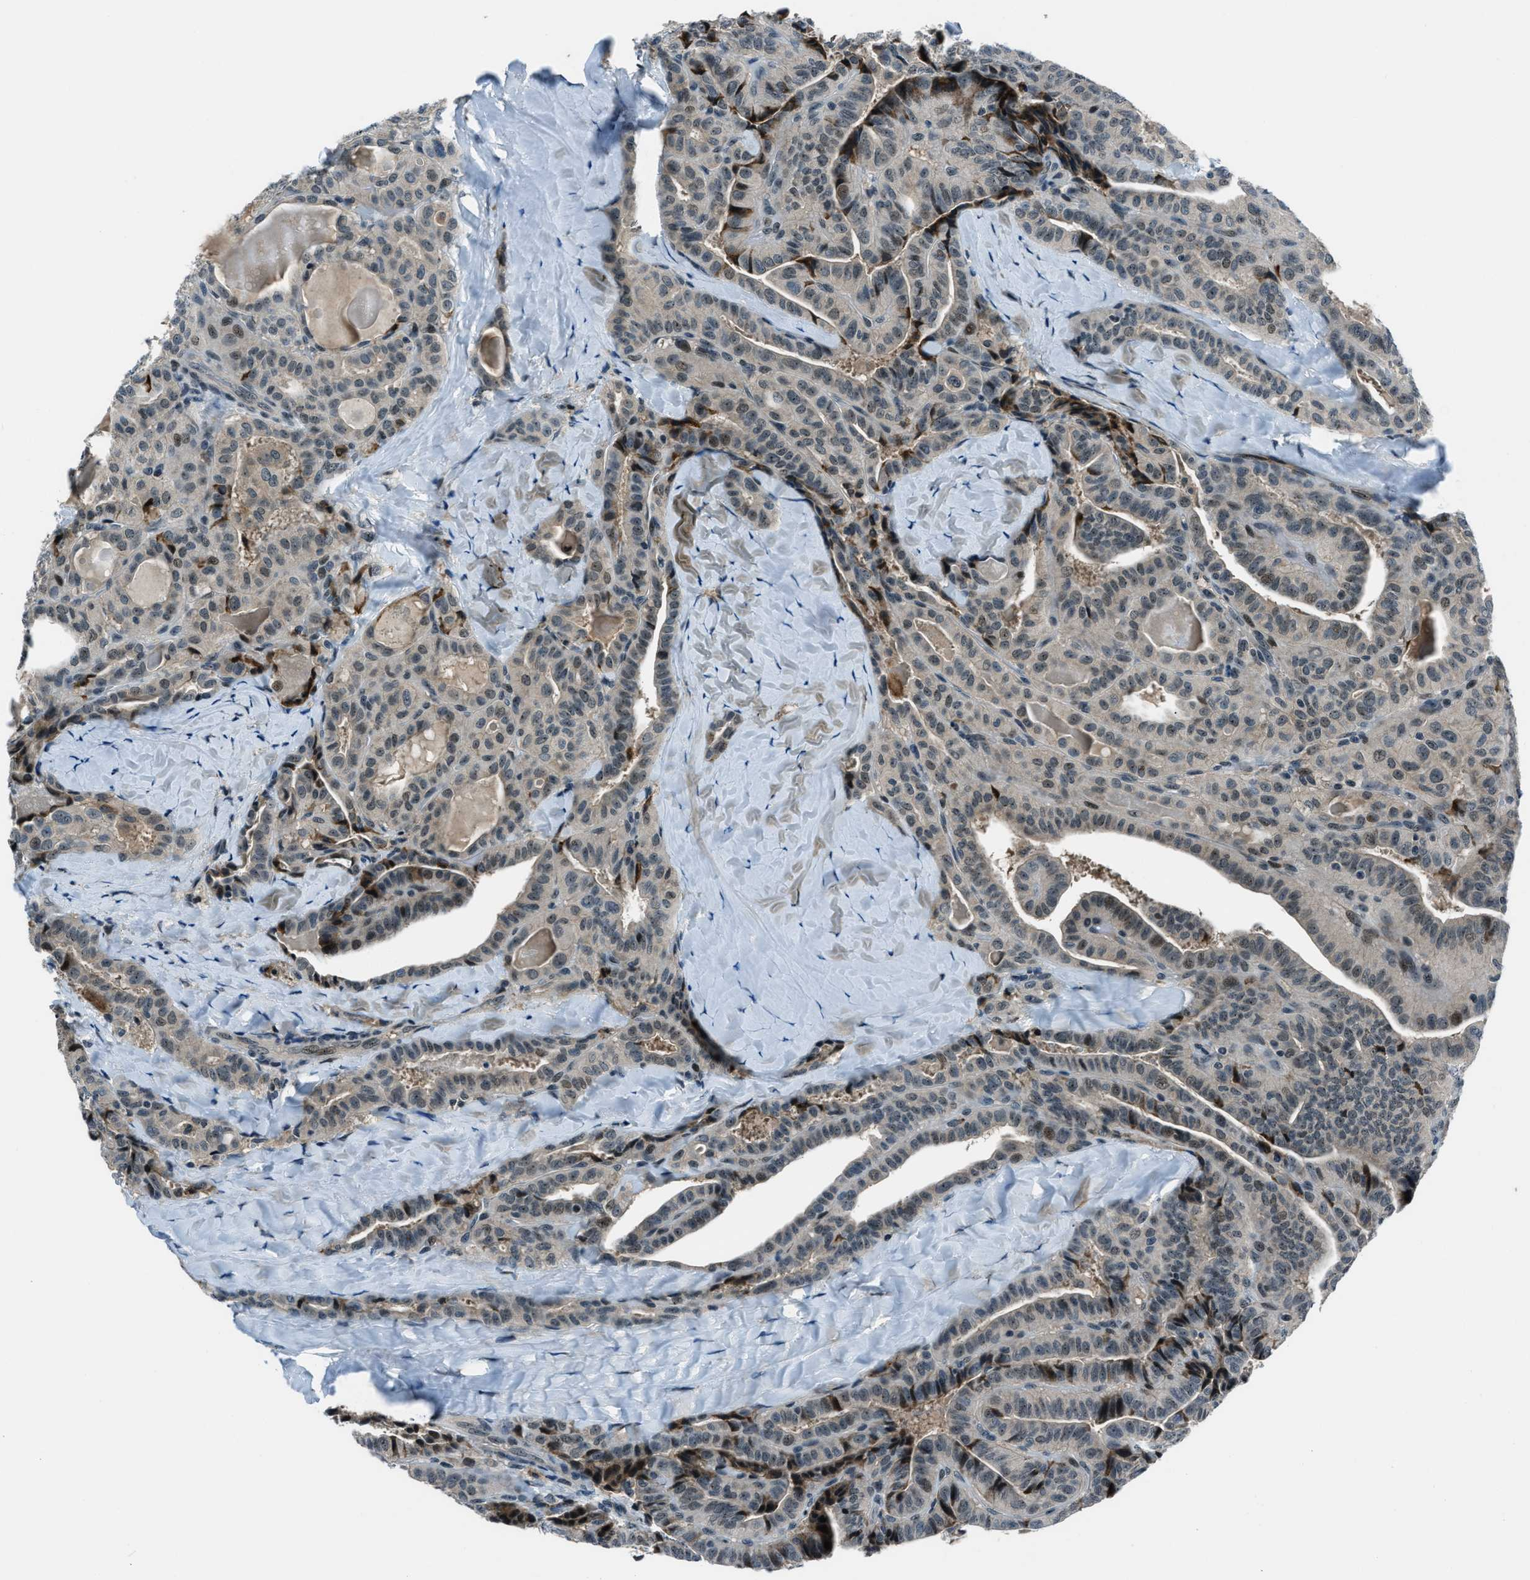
{"staining": {"intensity": "strong", "quantity": "<25%", "location": "cytoplasmic/membranous,nuclear"}, "tissue": "thyroid cancer", "cell_type": "Tumor cells", "image_type": "cancer", "snomed": [{"axis": "morphology", "description": "Papillary adenocarcinoma, NOS"}, {"axis": "topography", "description": "Thyroid gland"}], "caption": "Papillary adenocarcinoma (thyroid) stained with DAB immunohistochemistry (IHC) shows medium levels of strong cytoplasmic/membranous and nuclear positivity in approximately <25% of tumor cells. (IHC, brightfield microscopy, high magnification).", "gene": "ACTL9", "patient": {"sex": "male", "age": 77}}